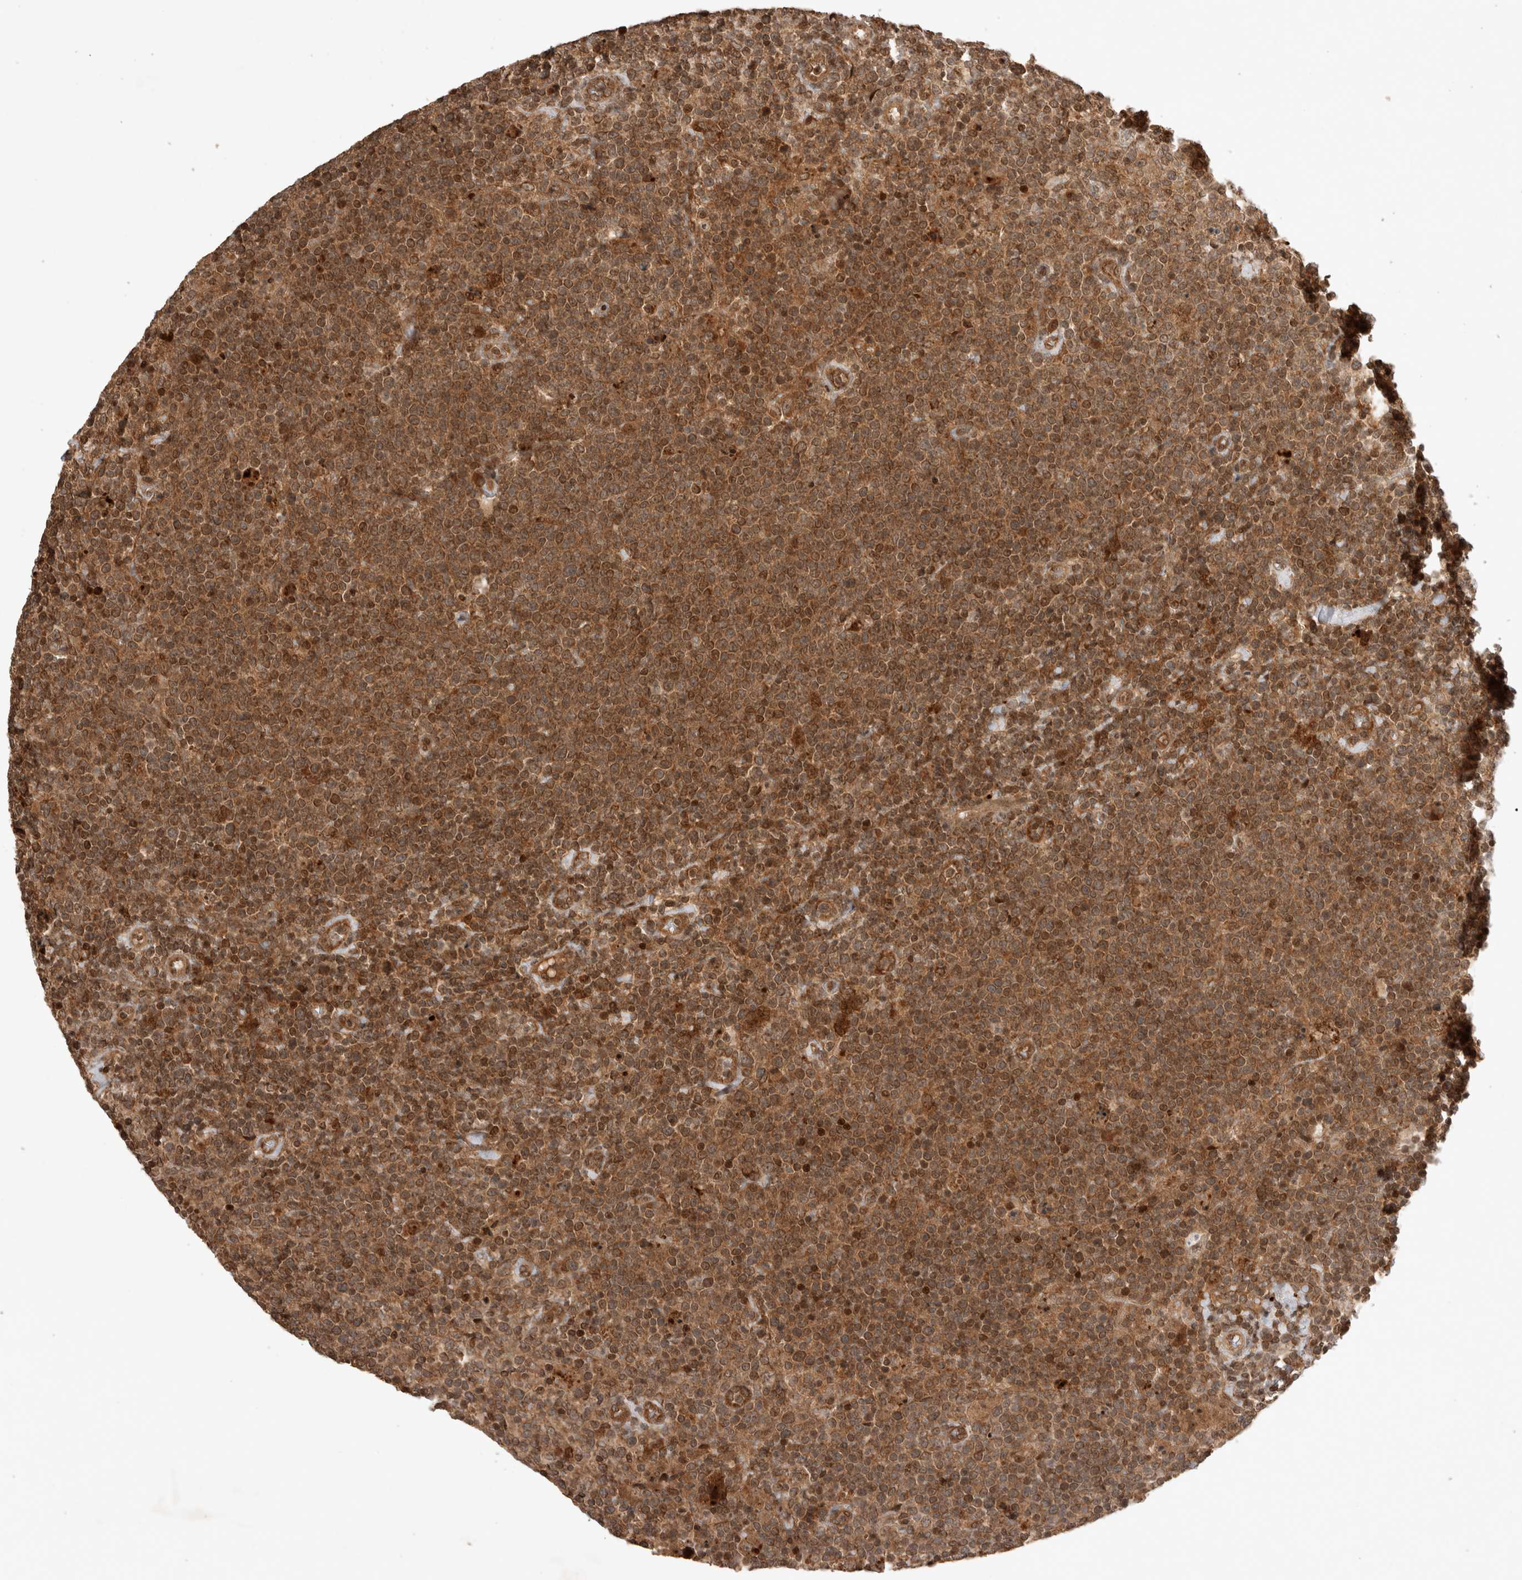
{"staining": {"intensity": "strong", "quantity": ">75%", "location": "cytoplasmic/membranous"}, "tissue": "lymphoma", "cell_type": "Tumor cells", "image_type": "cancer", "snomed": [{"axis": "morphology", "description": "Malignant lymphoma, non-Hodgkin's type, High grade"}, {"axis": "topography", "description": "Lymph node"}], "caption": "Strong cytoplasmic/membranous staining for a protein is appreciated in about >75% of tumor cells of malignant lymphoma, non-Hodgkin's type (high-grade) using immunohistochemistry (IHC).", "gene": "FAM221A", "patient": {"sex": "male", "age": 61}}